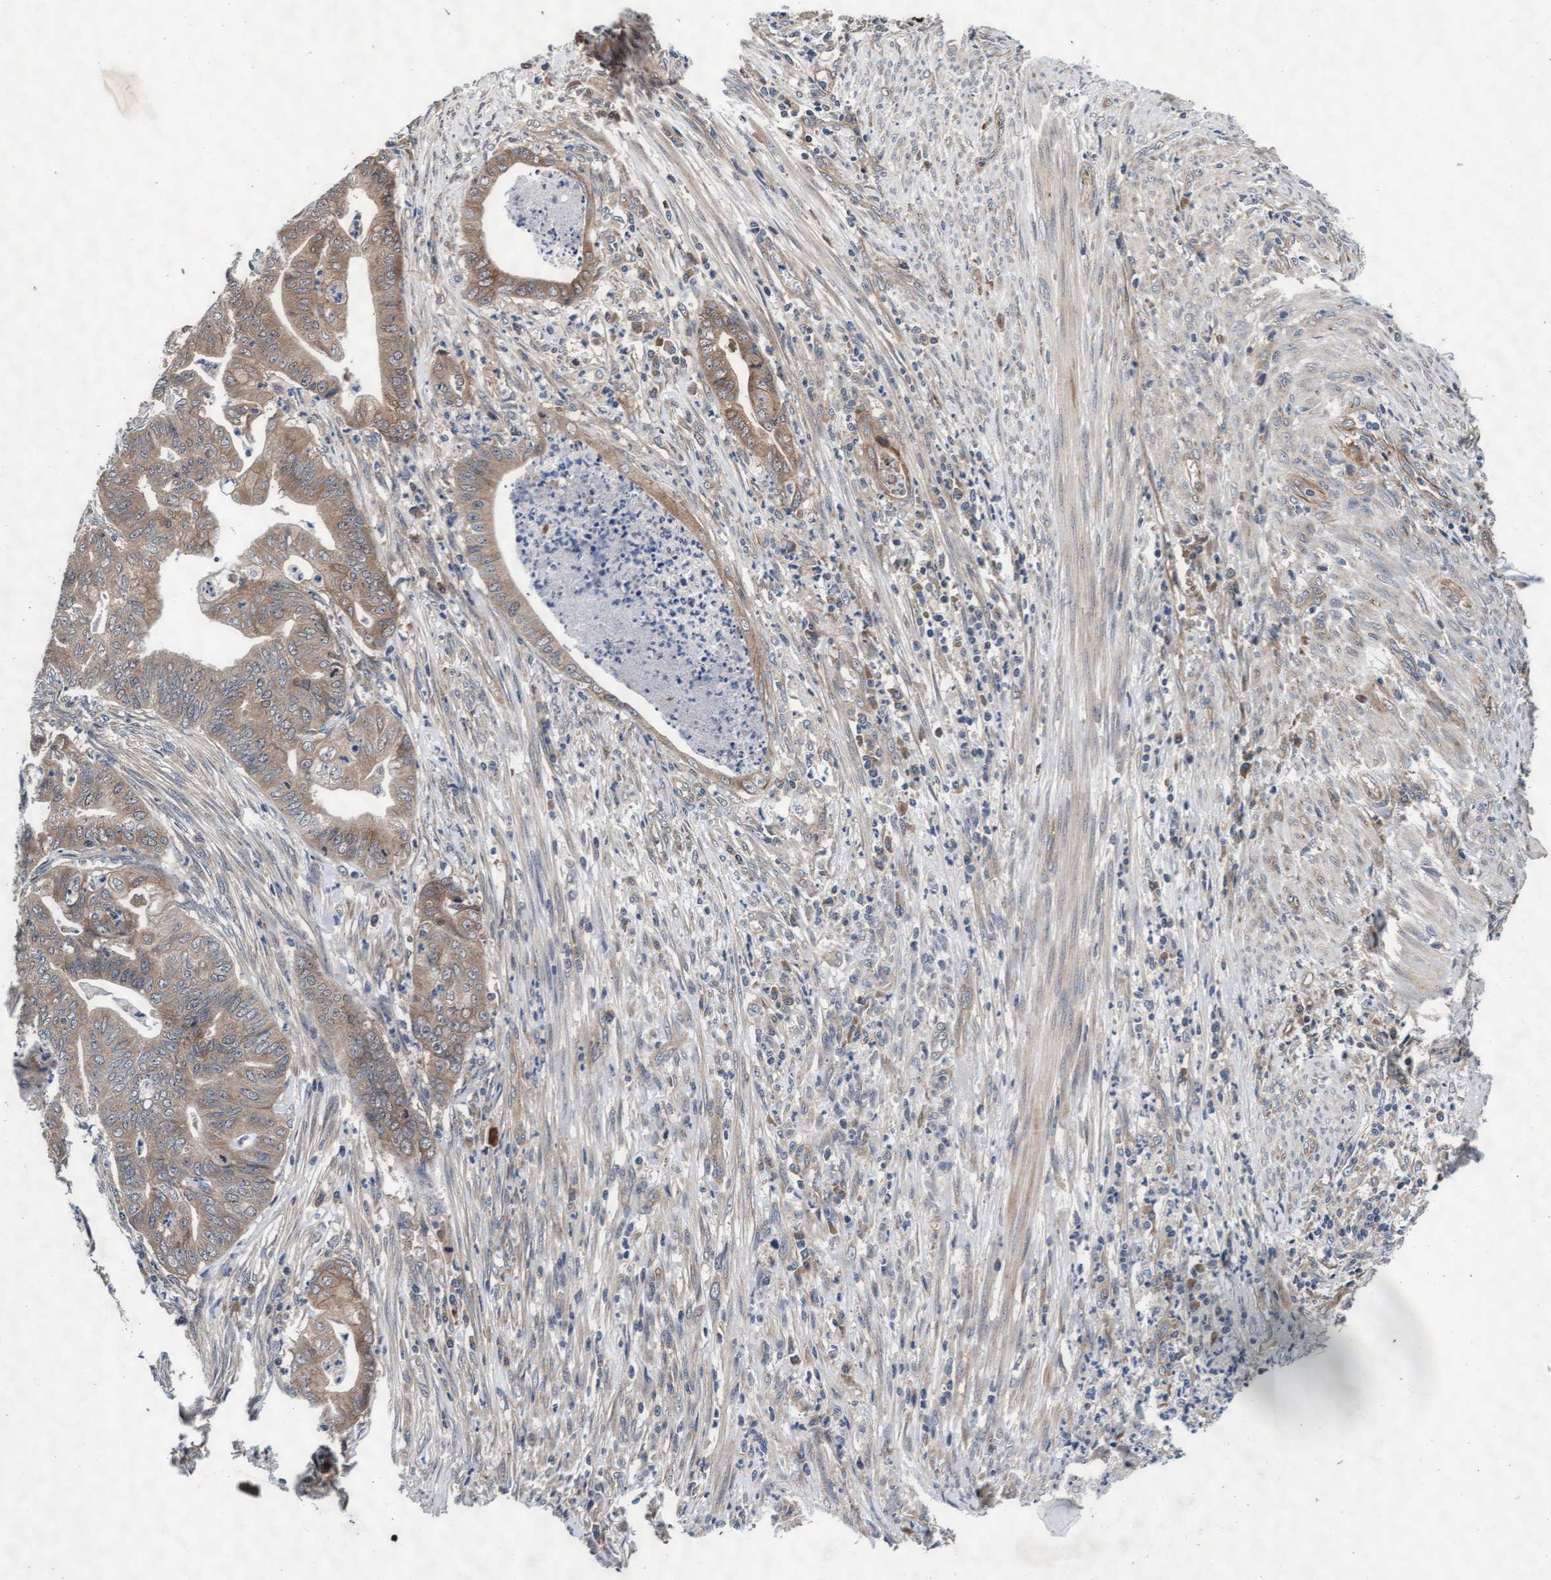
{"staining": {"intensity": "weak", "quantity": ">75%", "location": "cytoplasmic/membranous"}, "tissue": "endometrial cancer", "cell_type": "Tumor cells", "image_type": "cancer", "snomed": [{"axis": "morphology", "description": "Polyp, NOS"}, {"axis": "morphology", "description": "Adenocarcinoma, NOS"}, {"axis": "morphology", "description": "Adenoma, NOS"}, {"axis": "topography", "description": "Endometrium"}], "caption": "Weak cytoplasmic/membranous positivity is present in about >75% of tumor cells in endometrial adenocarcinoma.", "gene": "EFCAB13", "patient": {"sex": "female", "age": 79}}